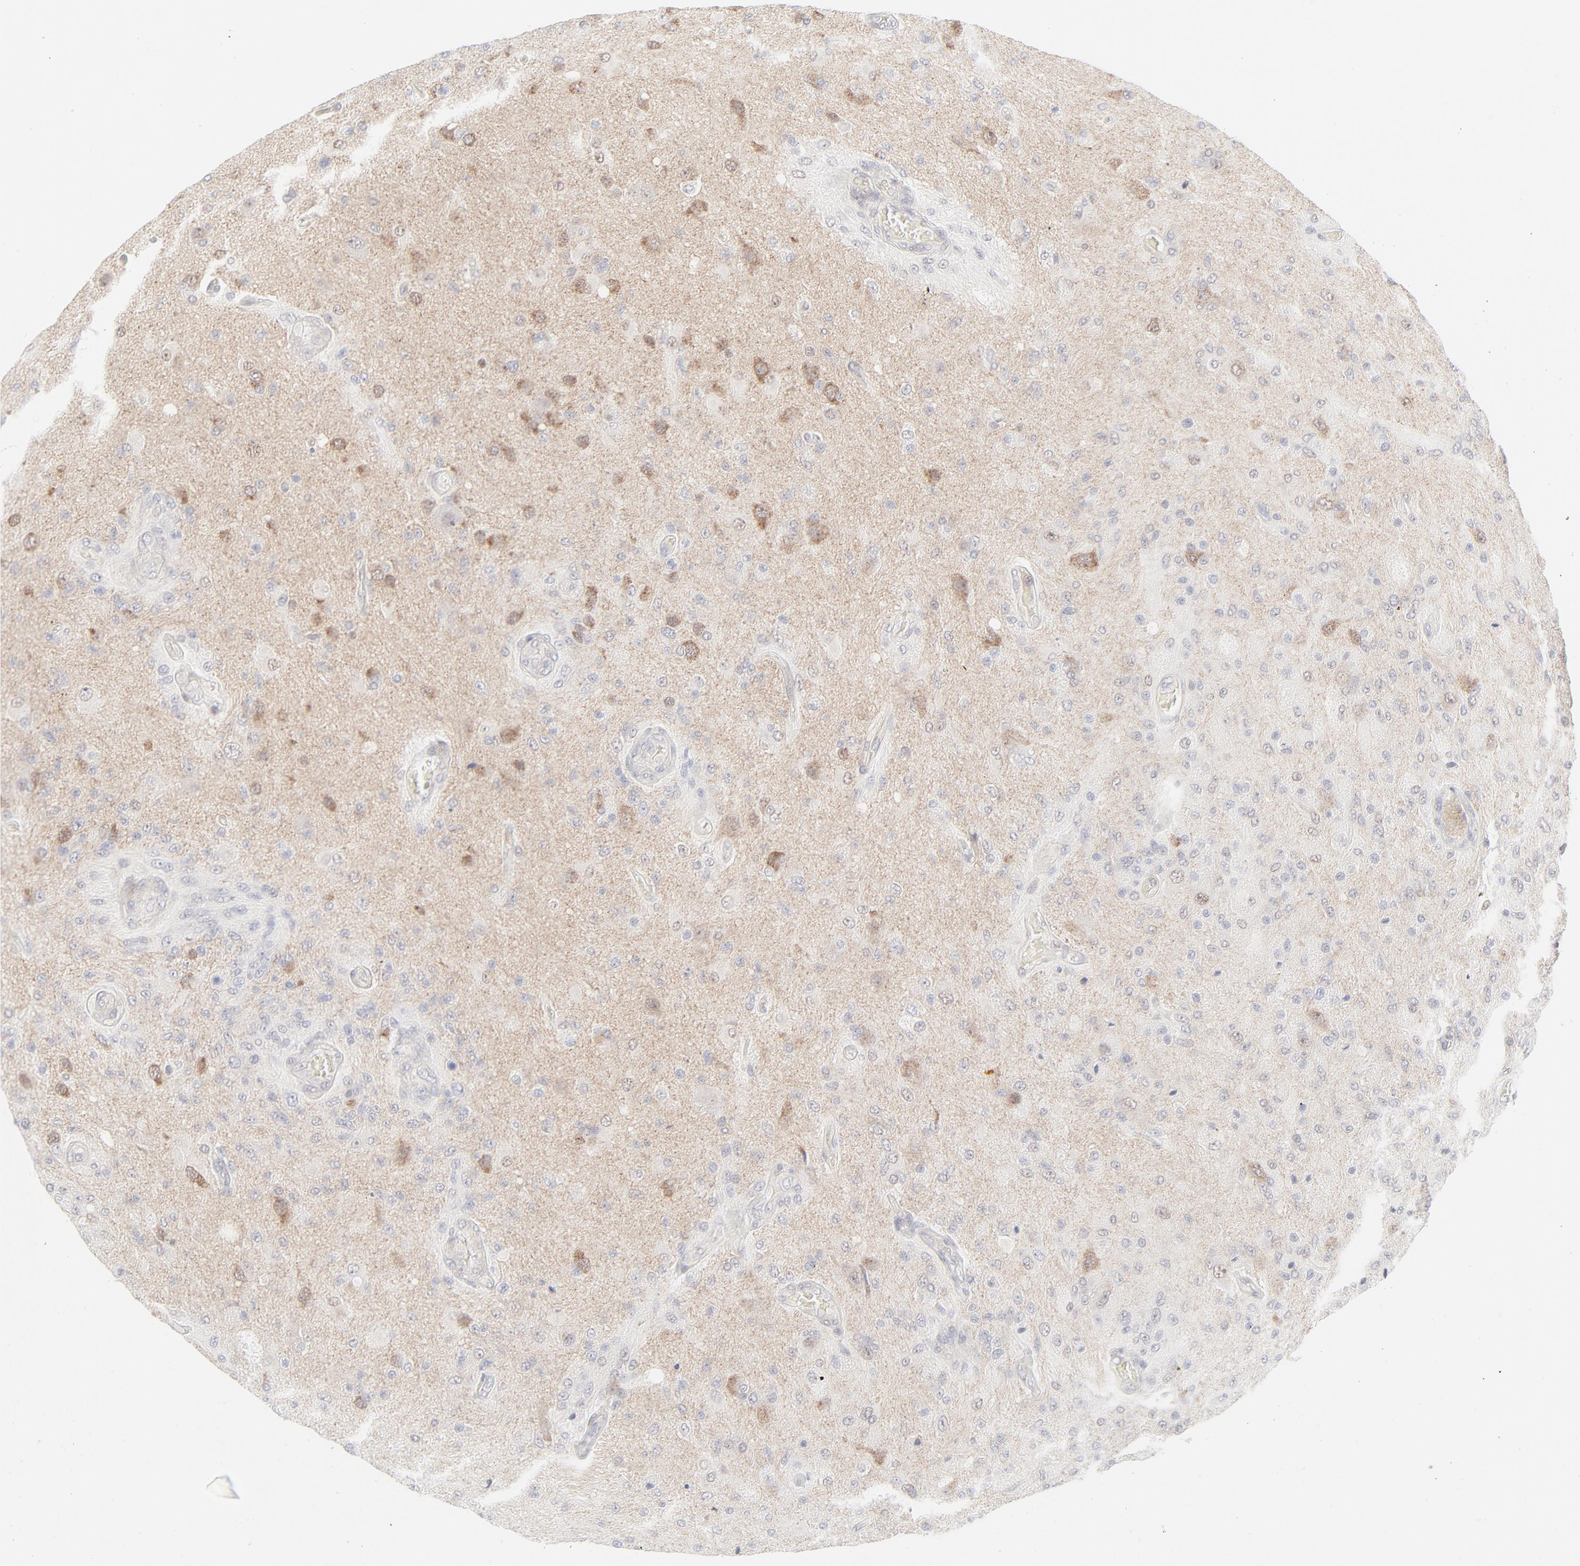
{"staining": {"intensity": "weak", "quantity": "25%-75%", "location": "cytoplasmic/membranous"}, "tissue": "glioma", "cell_type": "Tumor cells", "image_type": "cancer", "snomed": [{"axis": "morphology", "description": "Normal tissue, NOS"}, {"axis": "morphology", "description": "Glioma, malignant, High grade"}, {"axis": "topography", "description": "Cerebral cortex"}], "caption": "Immunohistochemical staining of human glioma exhibits weak cytoplasmic/membranous protein expression in approximately 25%-75% of tumor cells.", "gene": "PRKCB", "patient": {"sex": "male", "age": 77}}